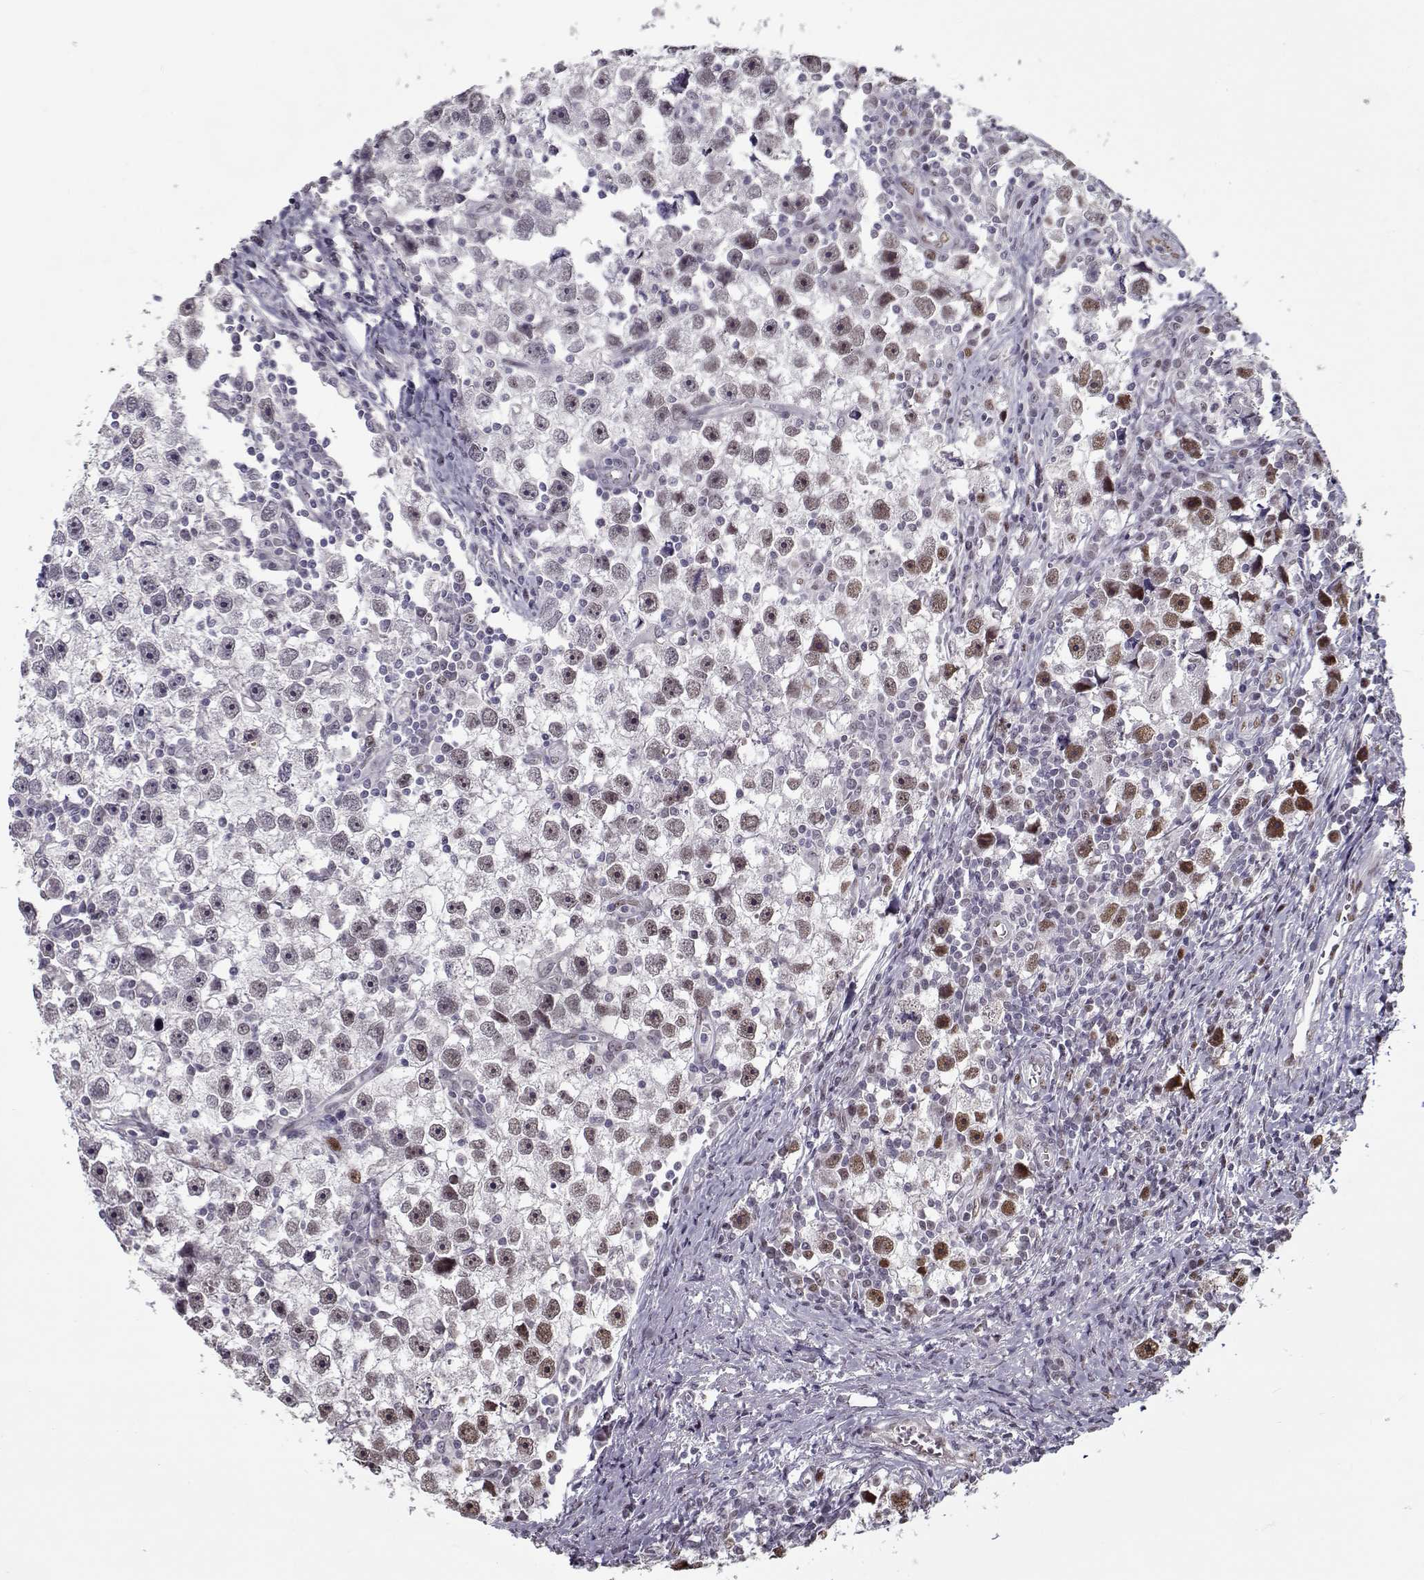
{"staining": {"intensity": "moderate", "quantity": "<25%", "location": "nuclear"}, "tissue": "testis cancer", "cell_type": "Tumor cells", "image_type": "cancer", "snomed": [{"axis": "morphology", "description": "Seminoma, NOS"}, {"axis": "topography", "description": "Testis"}], "caption": "Immunohistochemical staining of testis cancer displays low levels of moderate nuclear protein positivity in approximately <25% of tumor cells.", "gene": "PRMT8", "patient": {"sex": "male", "age": 30}}